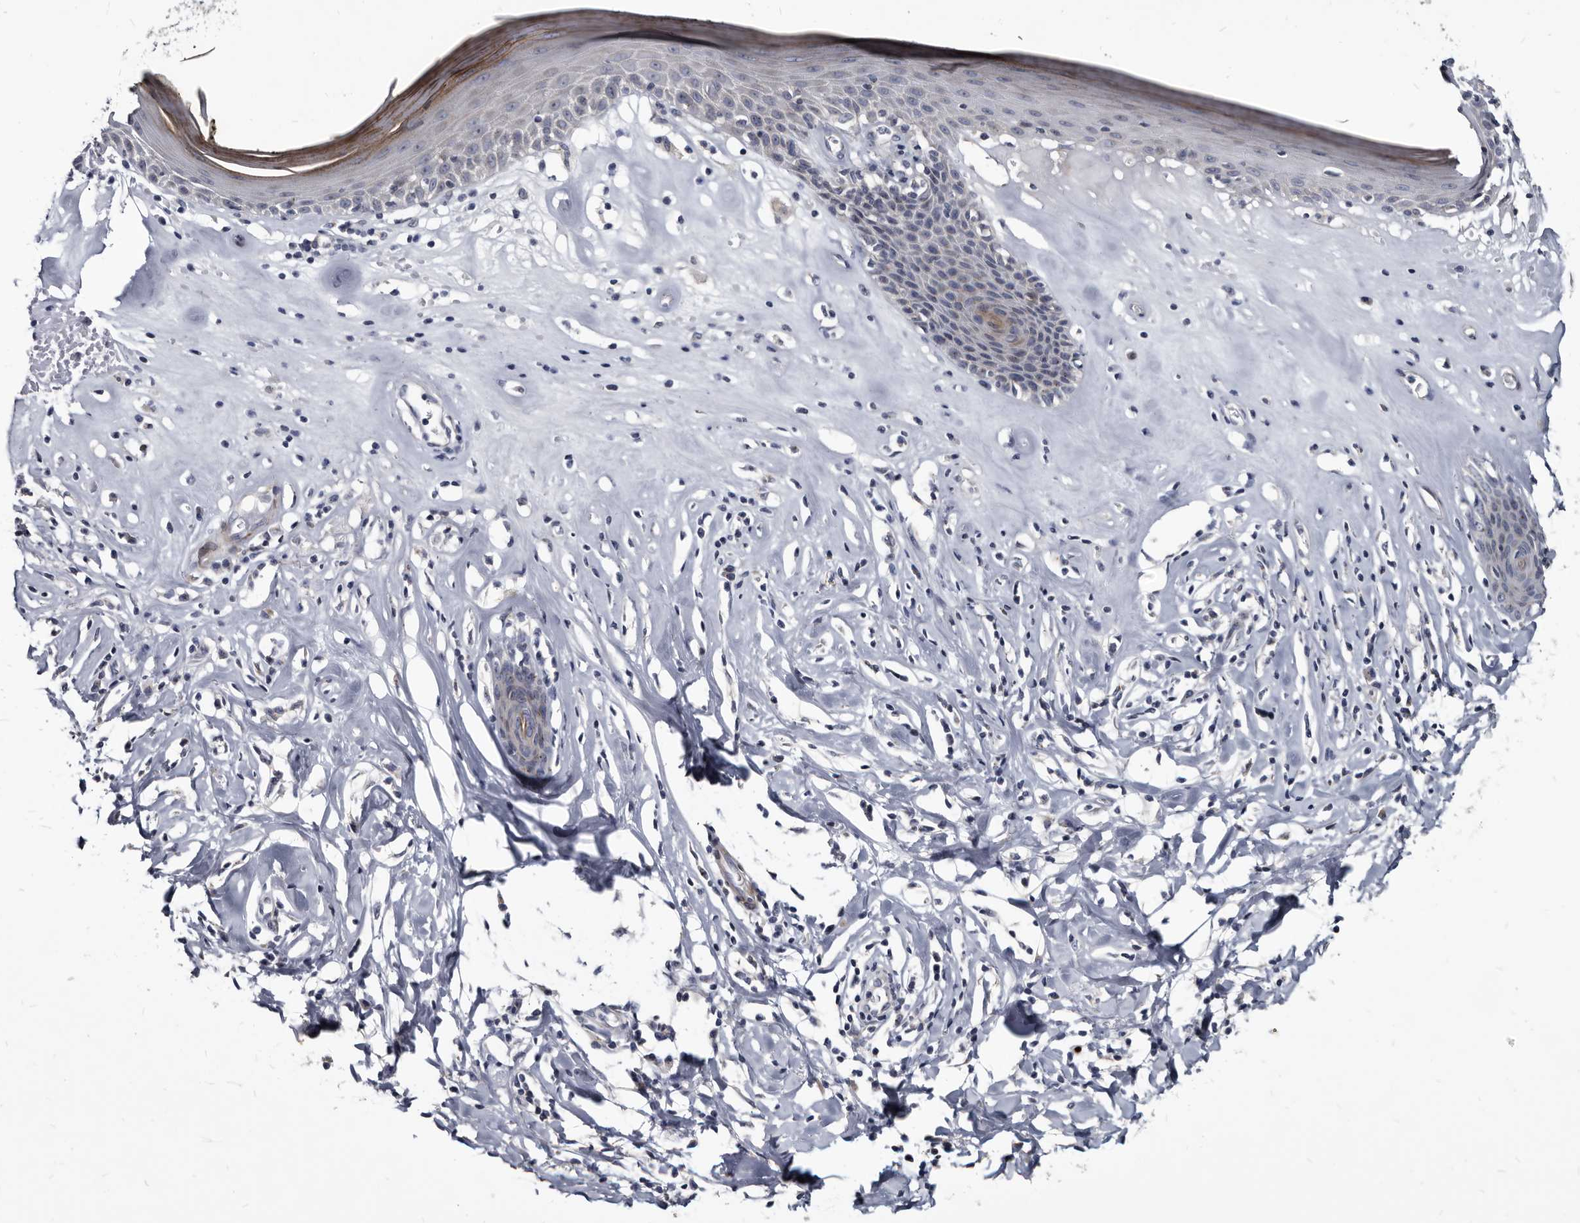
{"staining": {"intensity": "negative", "quantity": "none", "location": "none"}, "tissue": "skin", "cell_type": "Epidermal cells", "image_type": "normal", "snomed": [{"axis": "morphology", "description": "Normal tissue, NOS"}, {"axis": "morphology", "description": "Inflammation, NOS"}, {"axis": "topography", "description": "Vulva"}], "caption": "Image shows no protein staining in epidermal cells of normal skin. The staining is performed using DAB brown chromogen with nuclei counter-stained in using hematoxylin.", "gene": "PRSS8", "patient": {"sex": "female", "age": 84}}